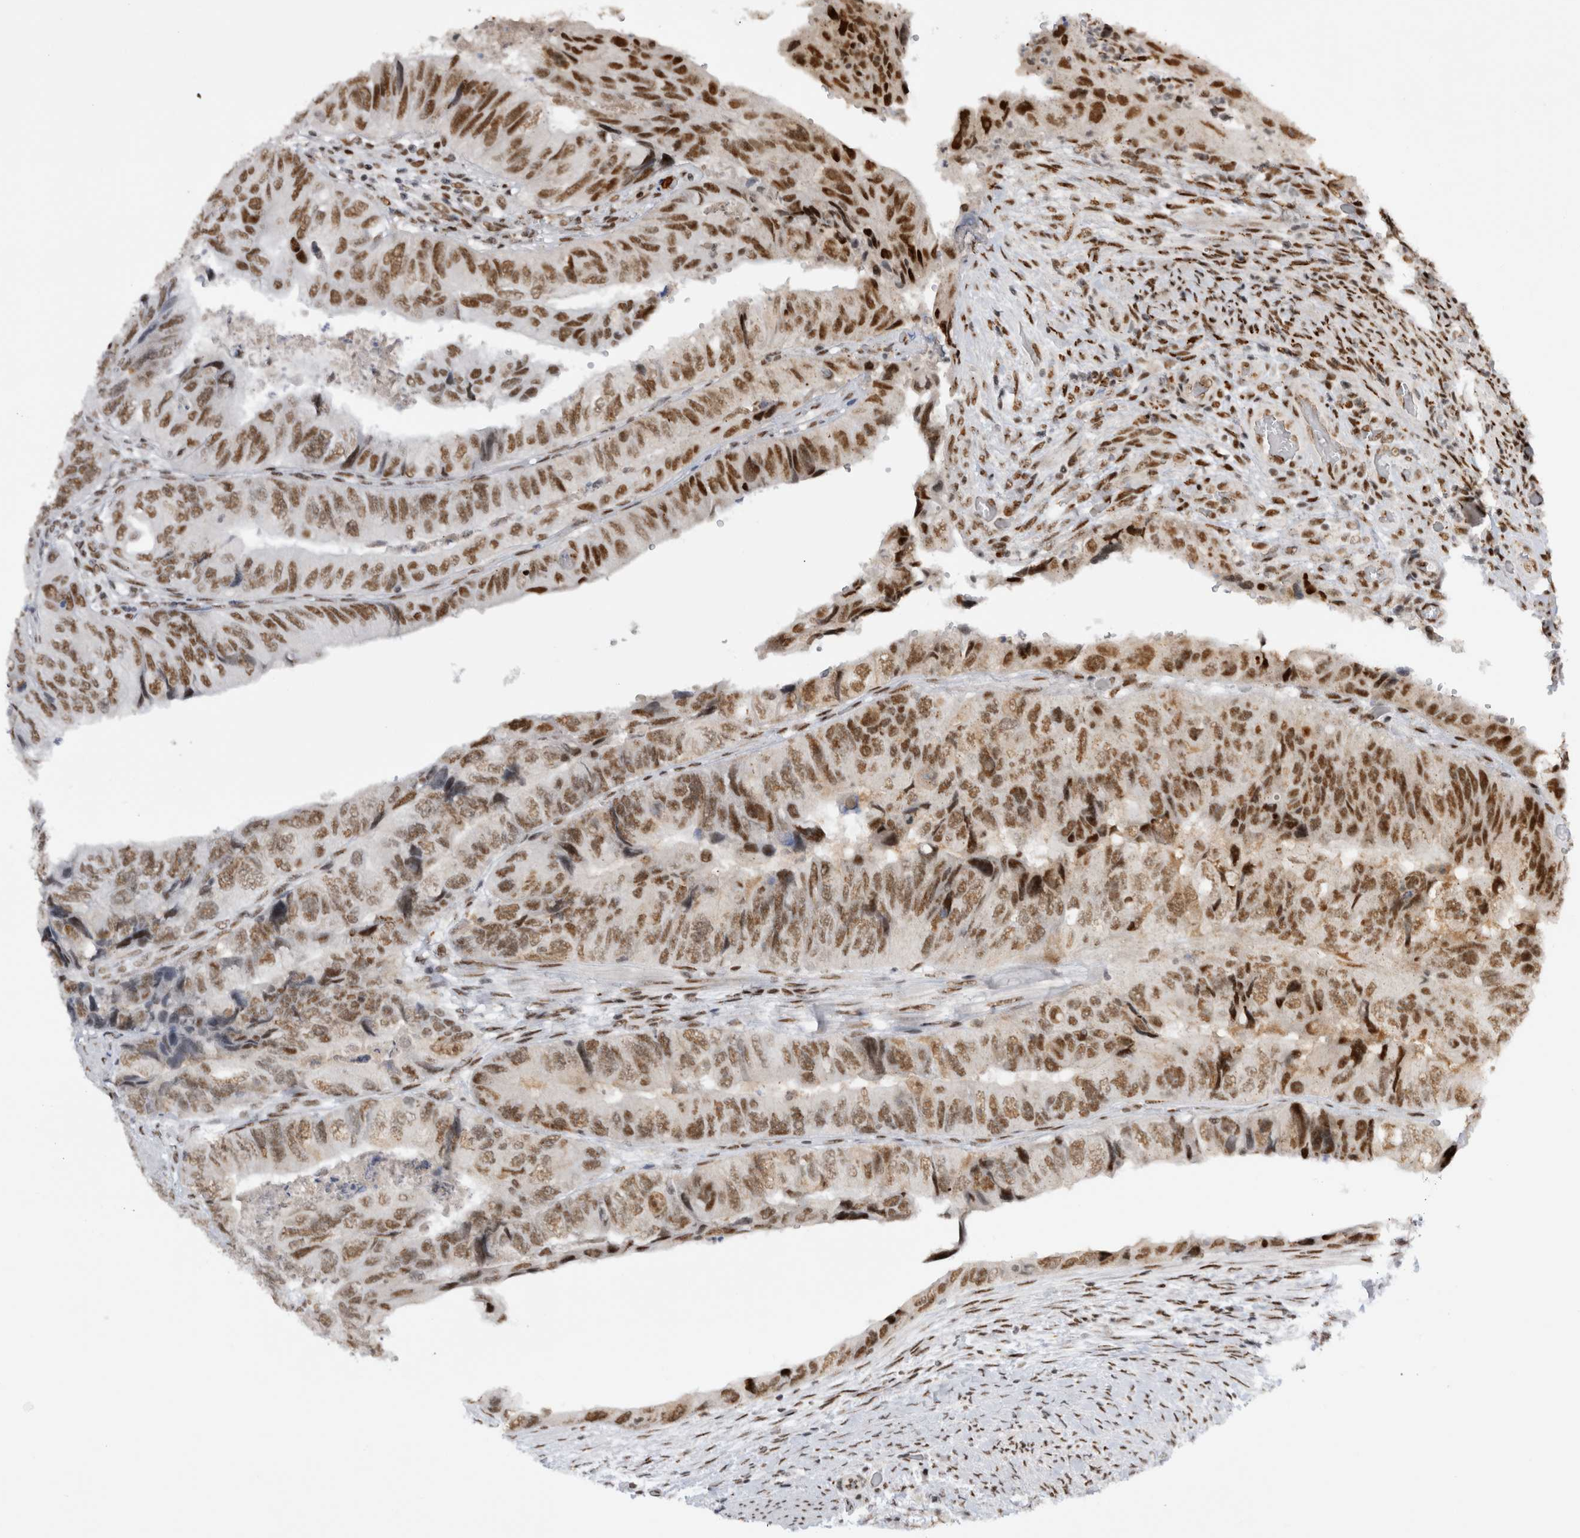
{"staining": {"intensity": "moderate", "quantity": ">75%", "location": "nuclear"}, "tissue": "colorectal cancer", "cell_type": "Tumor cells", "image_type": "cancer", "snomed": [{"axis": "morphology", "description": "Adenocarcinoma, NOS"}, {"axis": "topography", "description": "Rectum"}], "caption": "Protein analysis of adenocarcinoma (colorectal) tissue shows moderate nuclear staining in approximately >75% of tumor cells. The staining was performed using DAB (3,3'-diaminobenzidine) to visualize the protein expression in brown, while the nuclei were stained in blue with hematoxylin (Magnification: 20x).", "gene": "EYA2", "patient": {"sex": "male", "age": 63}}